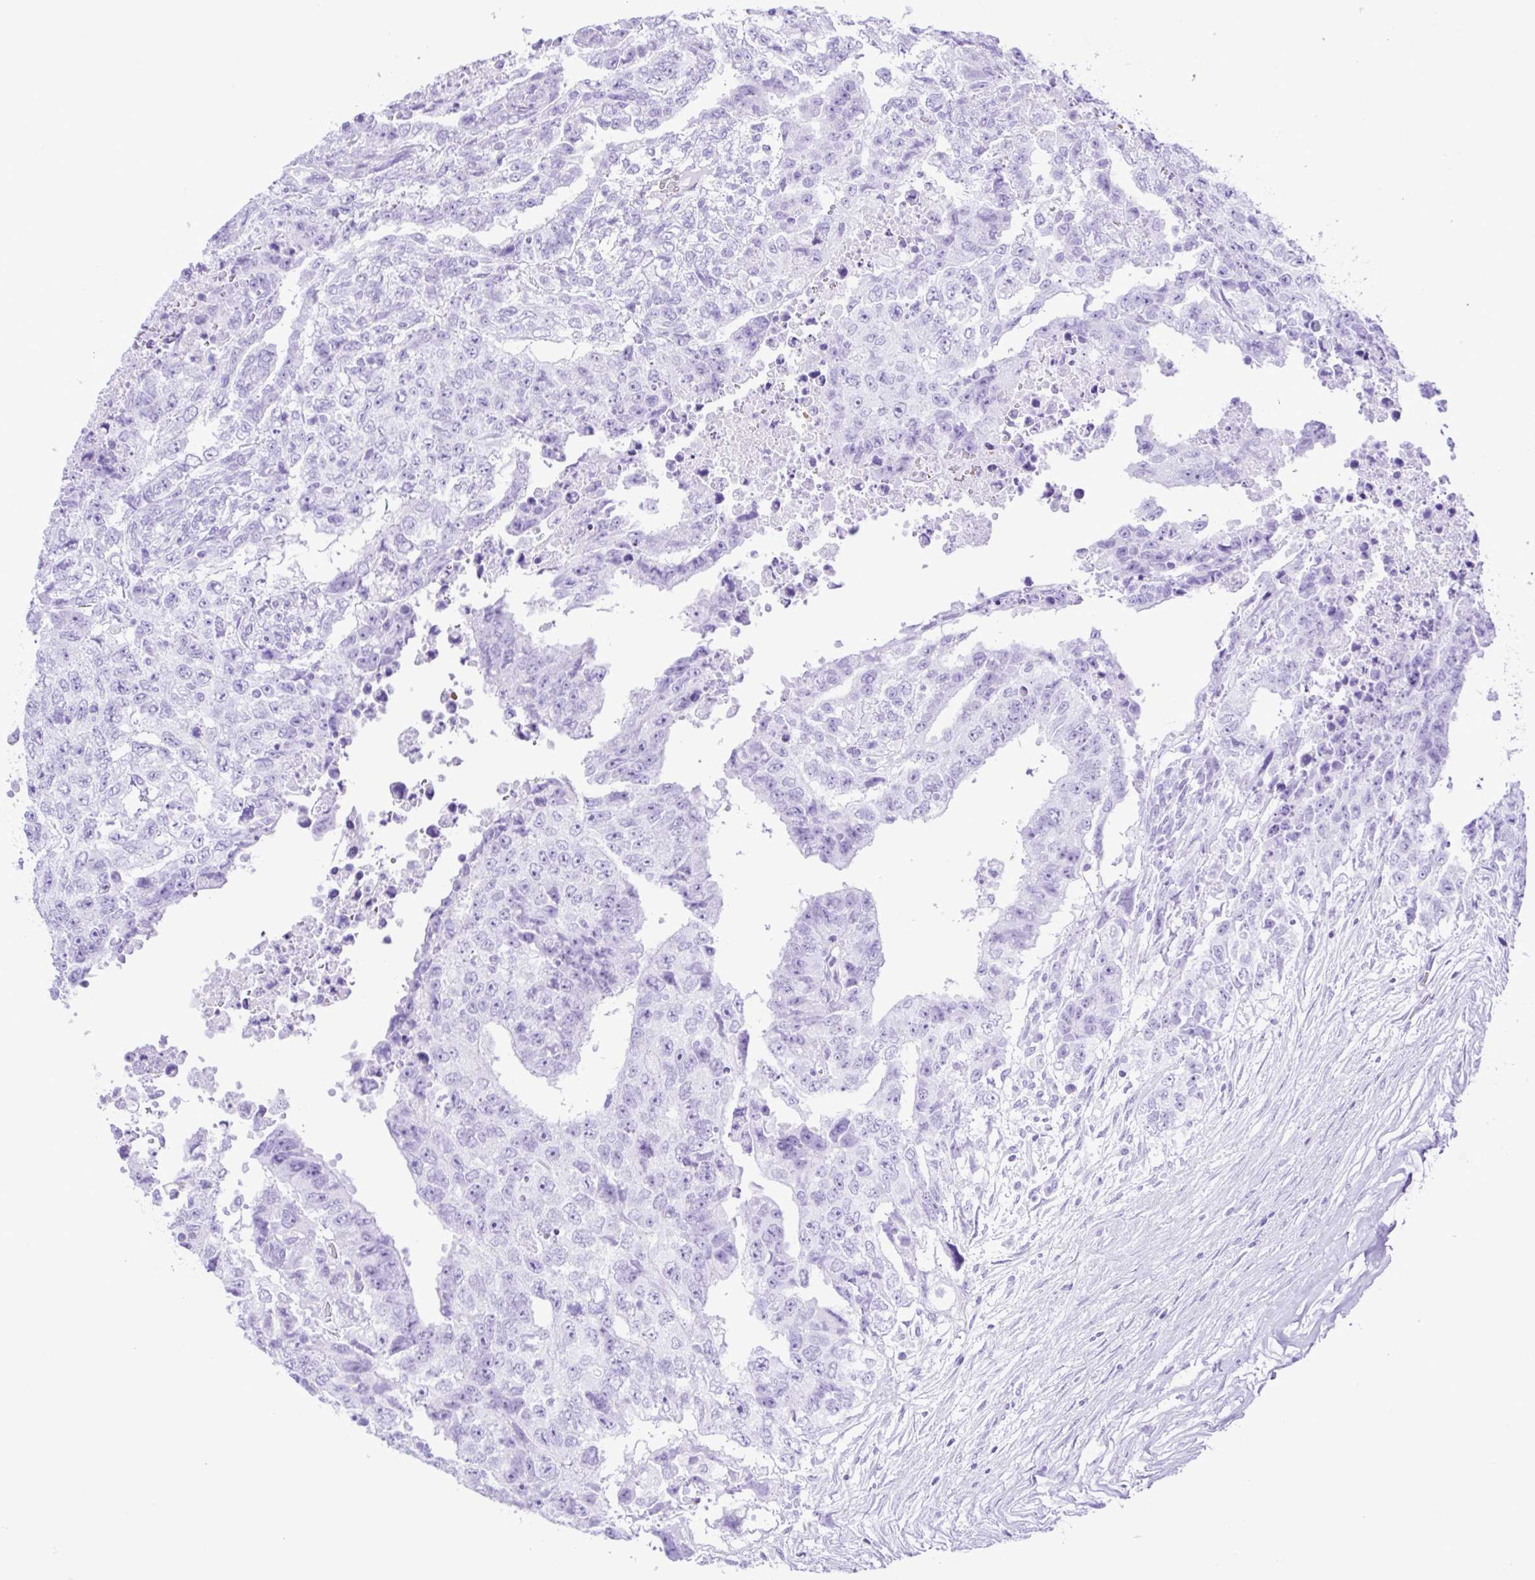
{"staining": {"intensity": "negative", "quantity": "none", "location": "none"}, "tissue": "testis cancer", "cell_type": "Tumor cells", "image_type": "cancer", "snomed": [{"axis": "morphology", "description": "Carcinoma, Embryonal, NOS"}, {"axis": "topography", "description": "Testis"}], "caption": "This is an immunohistochemistry micrograph of human testis cancer (embryonal carcinoma). There is no staining in tumor cells.", "gene": "SYT1", "patient": {"sex": "male", "age": 24}}